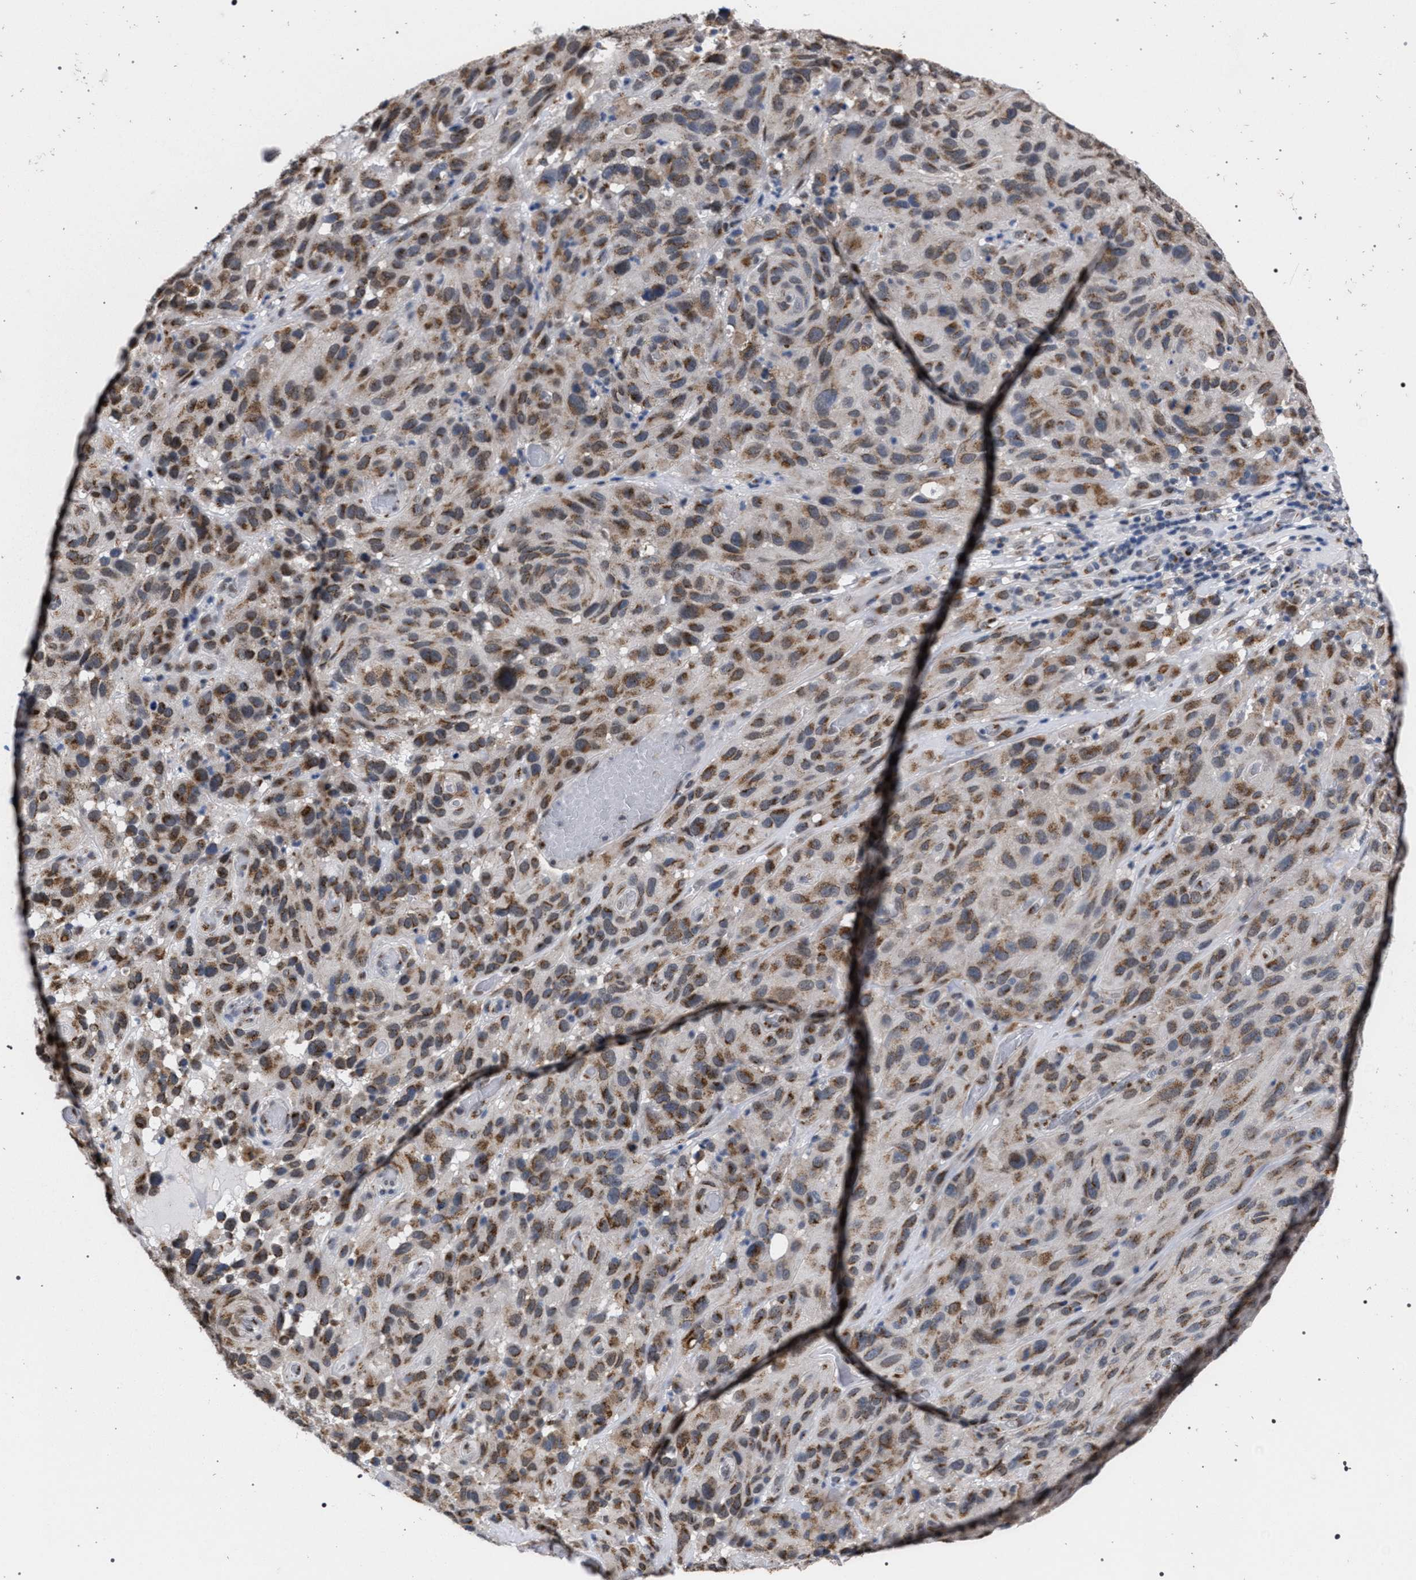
{"staining": {"intensity": "moderate", "quantity": ">75%", "location": "cytoplasmic/membranous"}, "tissue": "melanoma", "cell_type": "Tumor cells", "image_type": "cancer", "snomed": [{"axis": "morphology", "description": "Malignant melanoma, NOS"}, {"axis": "topography", "description": "Skin"}], "caption": "Human melanoma stained for a protein (brown) shows moderate cytoplasmic/membranous positive expression in approximately >75% of tumor cells.", "gene": "GOLGA2", "patient": {"sex": "male", "age": 66}}